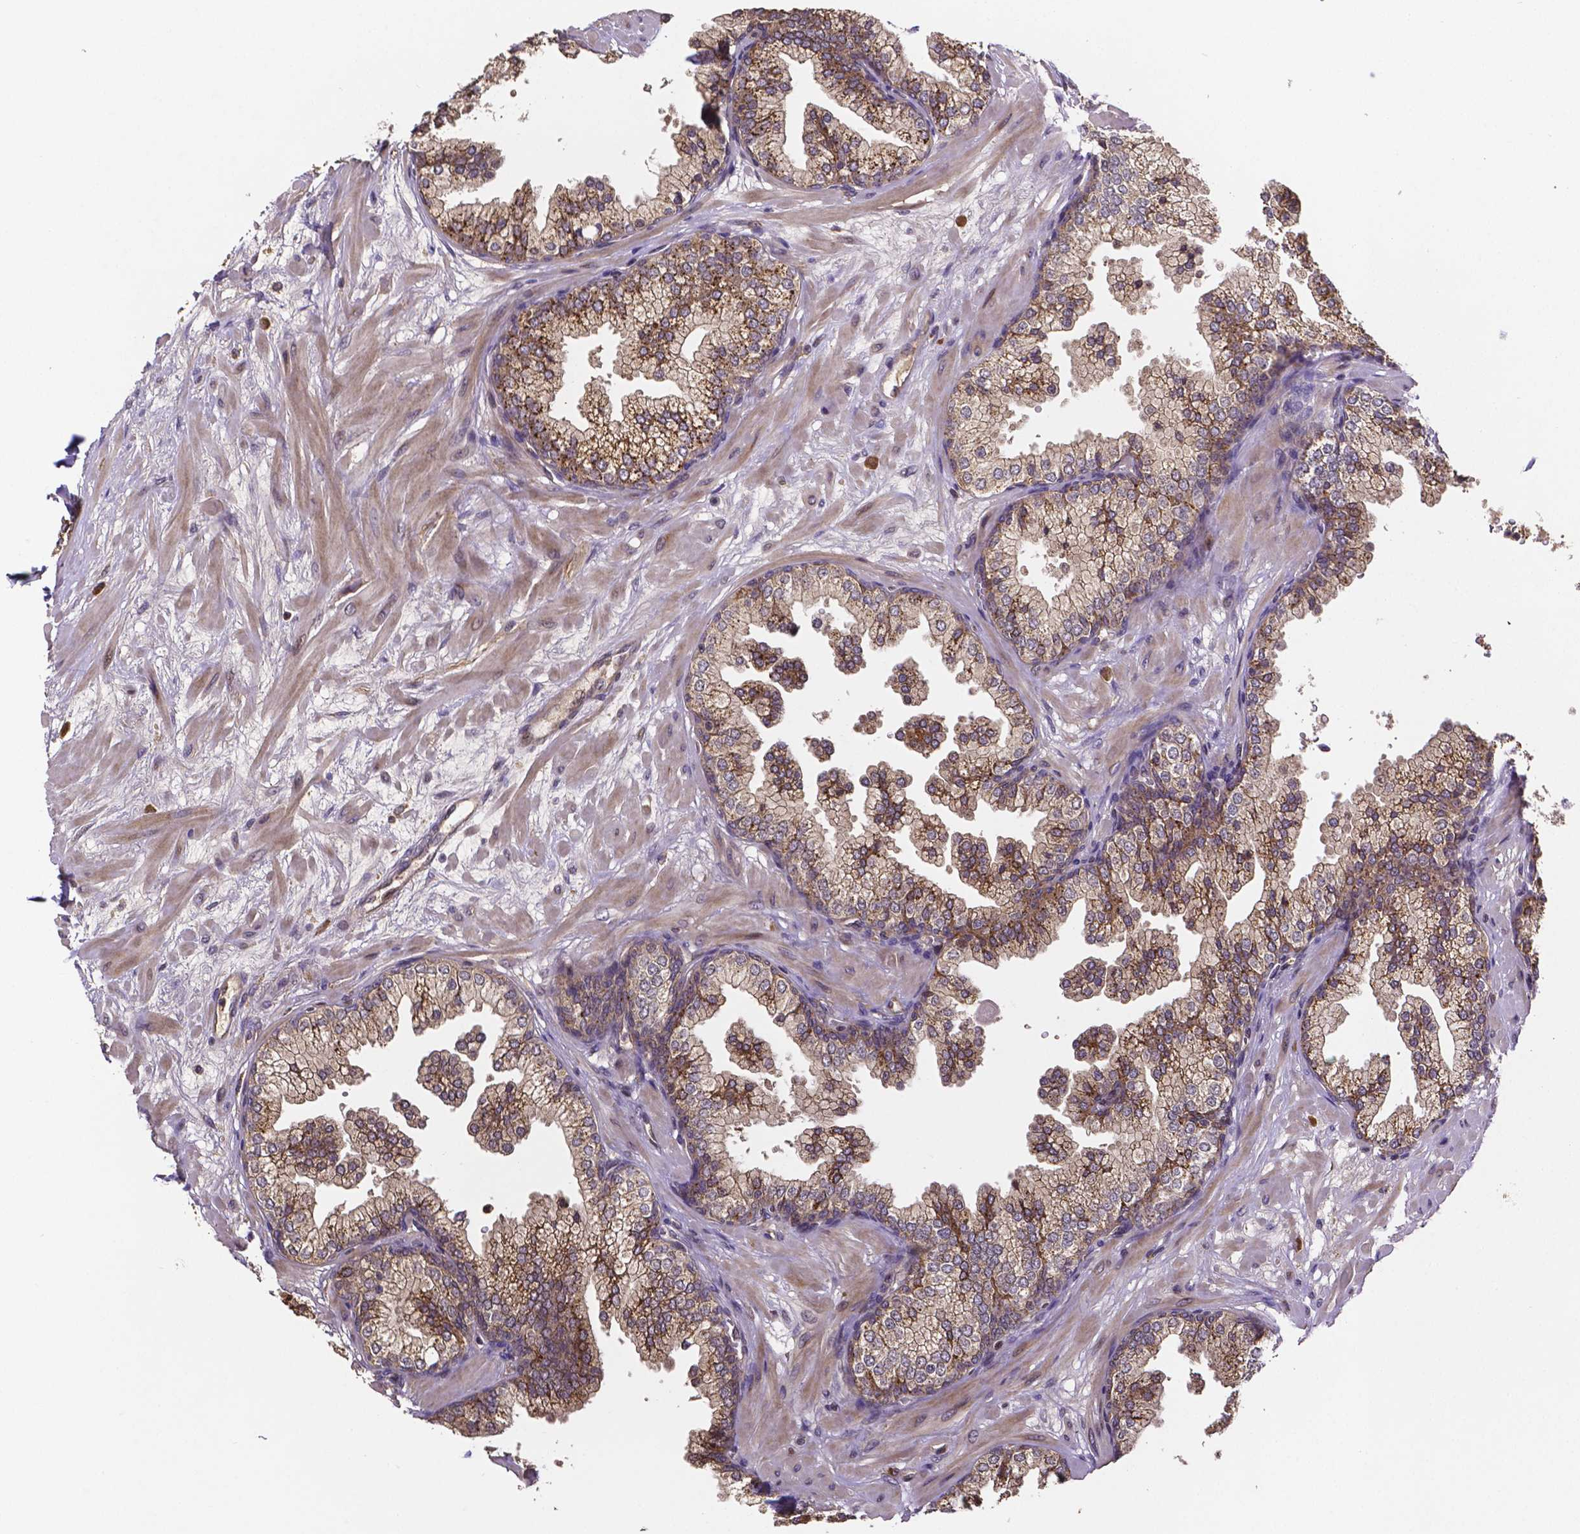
{"staining": {"intensity": "moderate", "quantity": ">75%", "location": "cytoplasmic/membranous"}, "tissue": "prostate", "cell_type": "Glandular cells", "image_type": "normal", "snomed": [{"axis": "morphology", "description": "Normal tissue, NOS"}, {"axis": "topography", "description": "Prostate"}, {"axis": "topography", "description": "Peripheral nerve tissue"}], "caption": "Immunohistochemical staining of benign human prostate shows >75% levels of moderate cytoplasmic/membranous protein positivity in about >75% of glandular cells. Using DAB (3,3'-diaminobenzidine) (brown) and hematoxylin (blue) stains, captured at high magnification using brightfield microscopy.", "gene": "RNF123", "patient": {"sex": "male", "age": 61}}